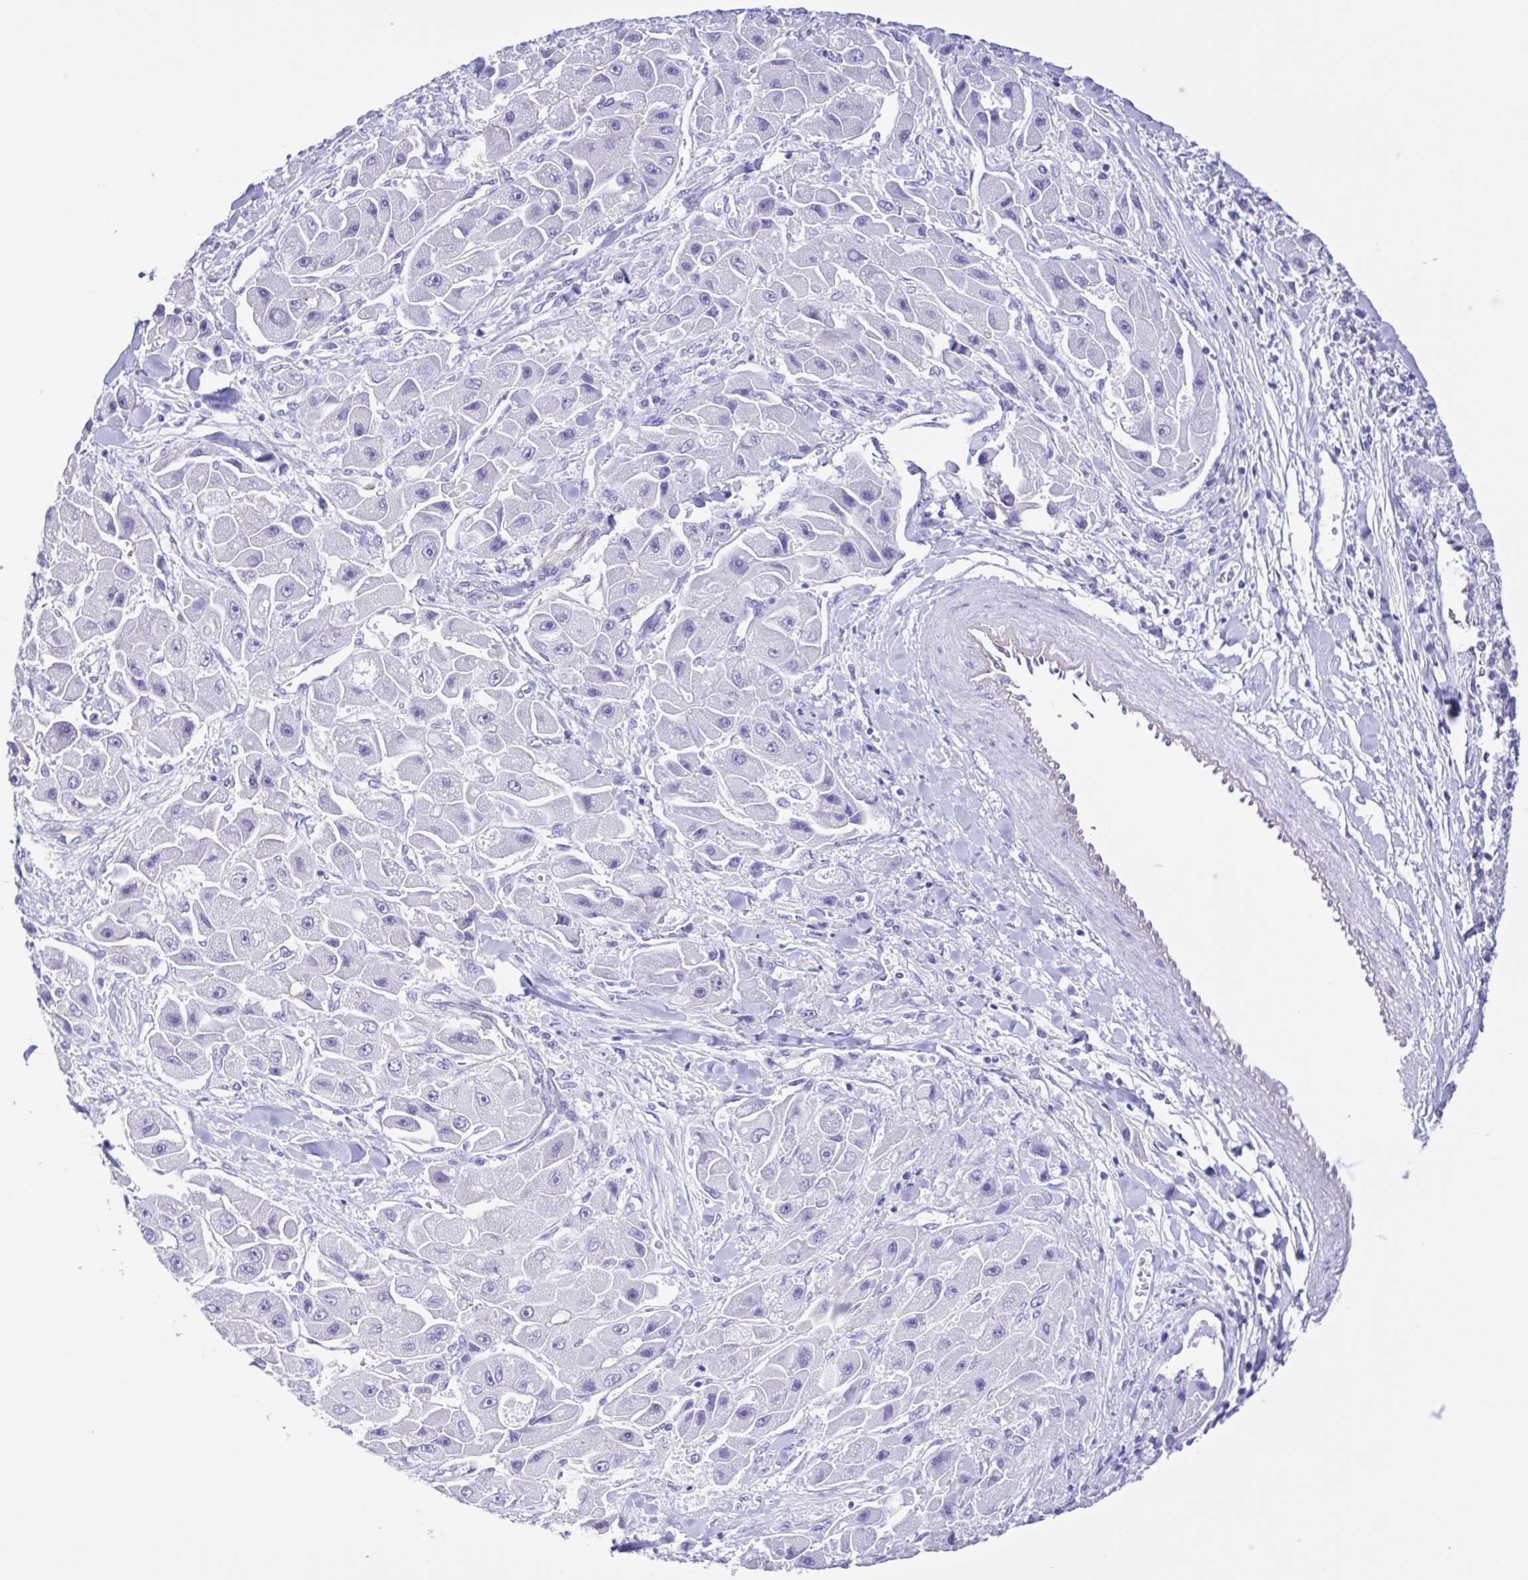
{"staining": {"intensity": "negative", "quantity": "none", "location": "none"}, "tissue": "liver cancer", "cell_type": "Tumor cells", "image_type": "cancer", "snomed": [{"axis": "morphology", "description": "Carcinoma, Hepatocellular, NOS"}, {"axis": "topography", "description": "Liver"}], "caption": "The immunohistochemistry (IHC) image has no significant expression in tumor cells of liver cancer tissue.", "gene": "CYP11A1", "patient": {"sex": "male", "age": 24}}